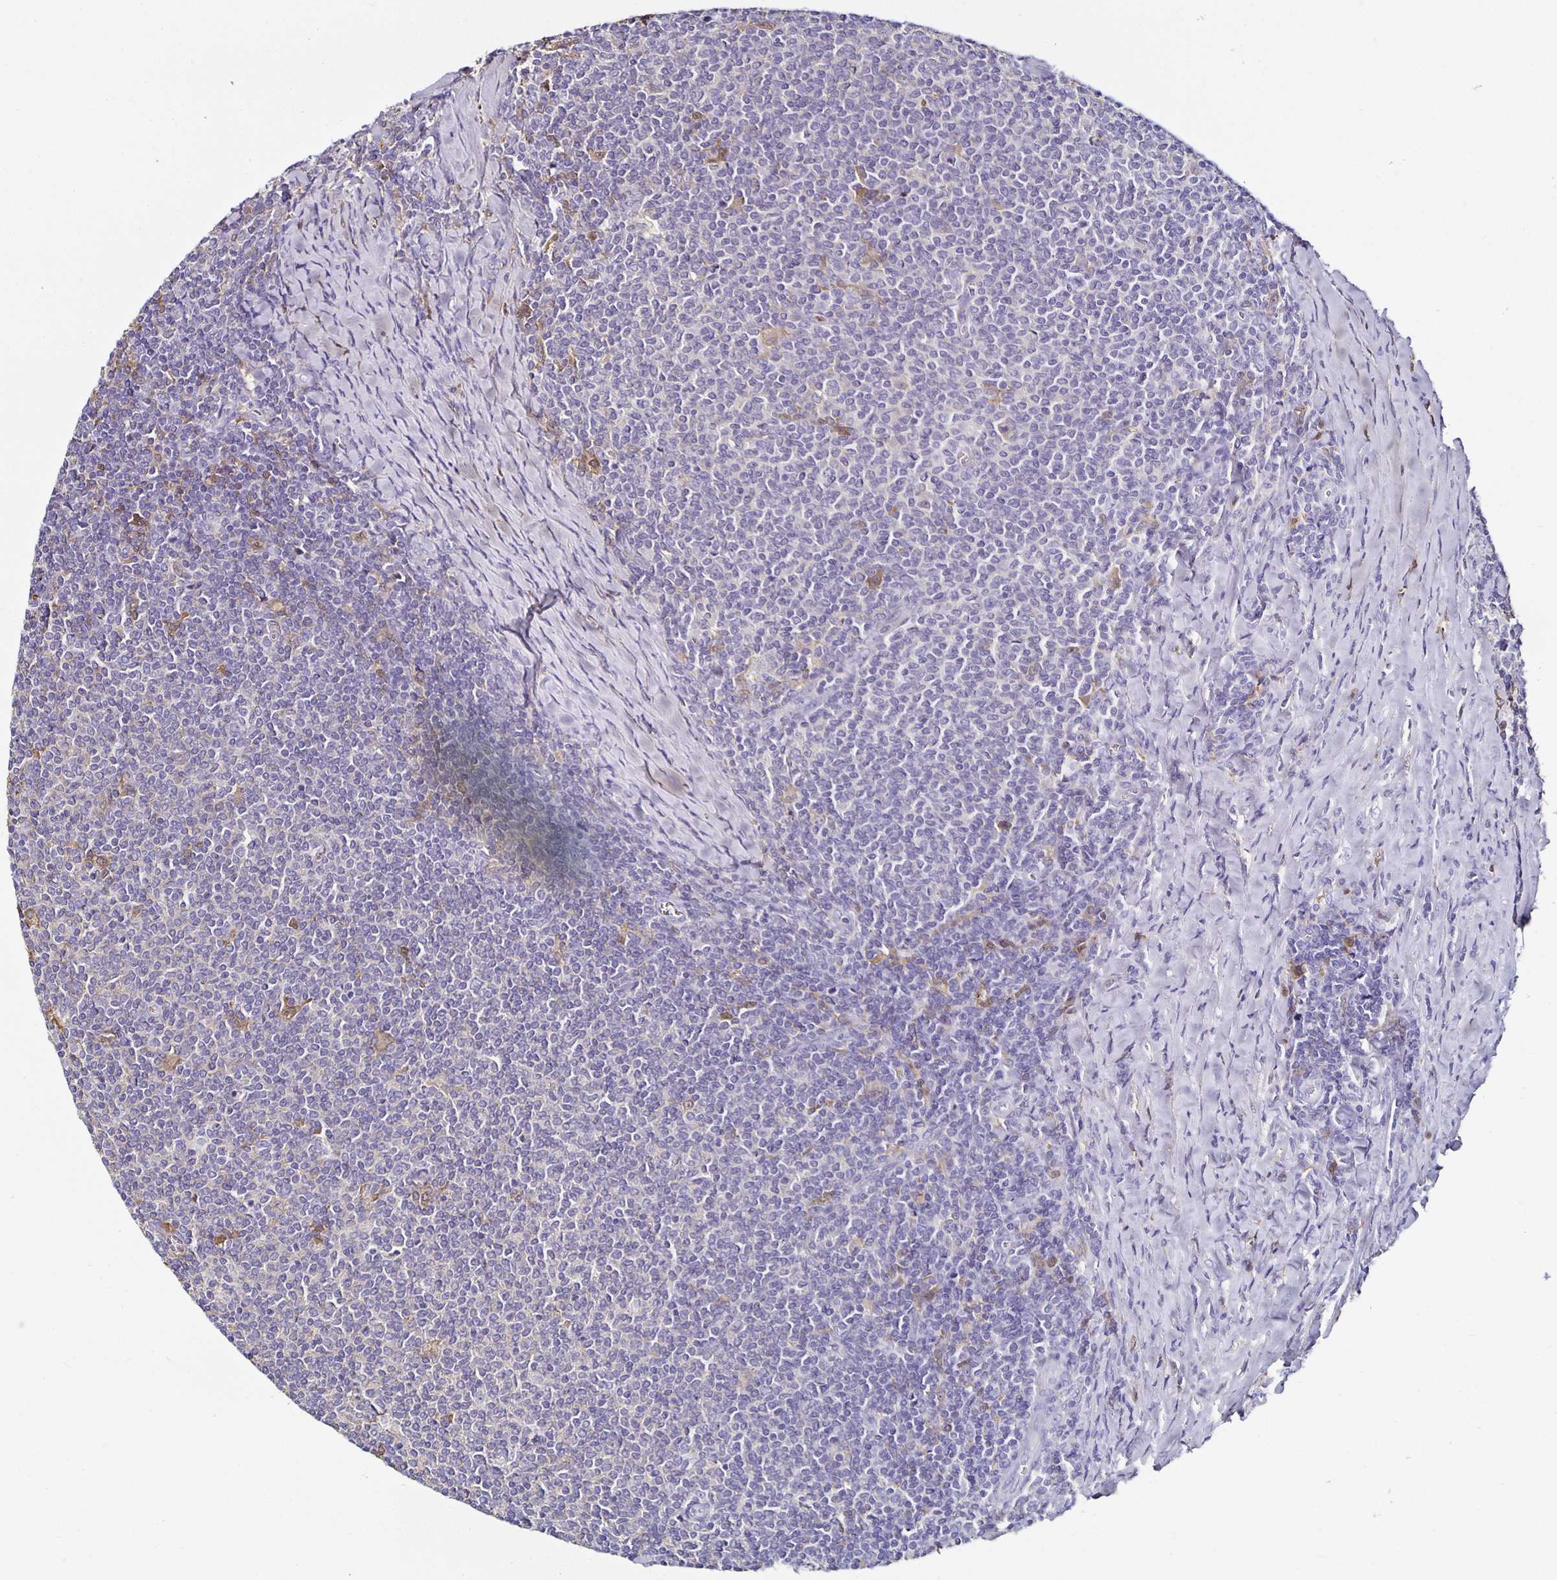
{"staining": {"intensity": "negative", "quantity": "none", "location": "none"}, "tissue": "lymphoma", "cell_type": "Tumor cells", "image_type": "cancer", "snomed": [{"axis": "morphology", "description": "Malignant lymphoma, non-Hodgkin's type, Low grade"}, {"axis": "topography", "description": "Lymph node"}], "caption": "DAB (3,3'-diaminobenzidine) immunohistochemical staining of malignant lymphoma, non-Hodgkin's type (low-grade) demonstrates no significant staining in tumor cells. Nuclei are stained in blue.", "gene": "TTR", "patient": {"sex": "male", "age": 52}}